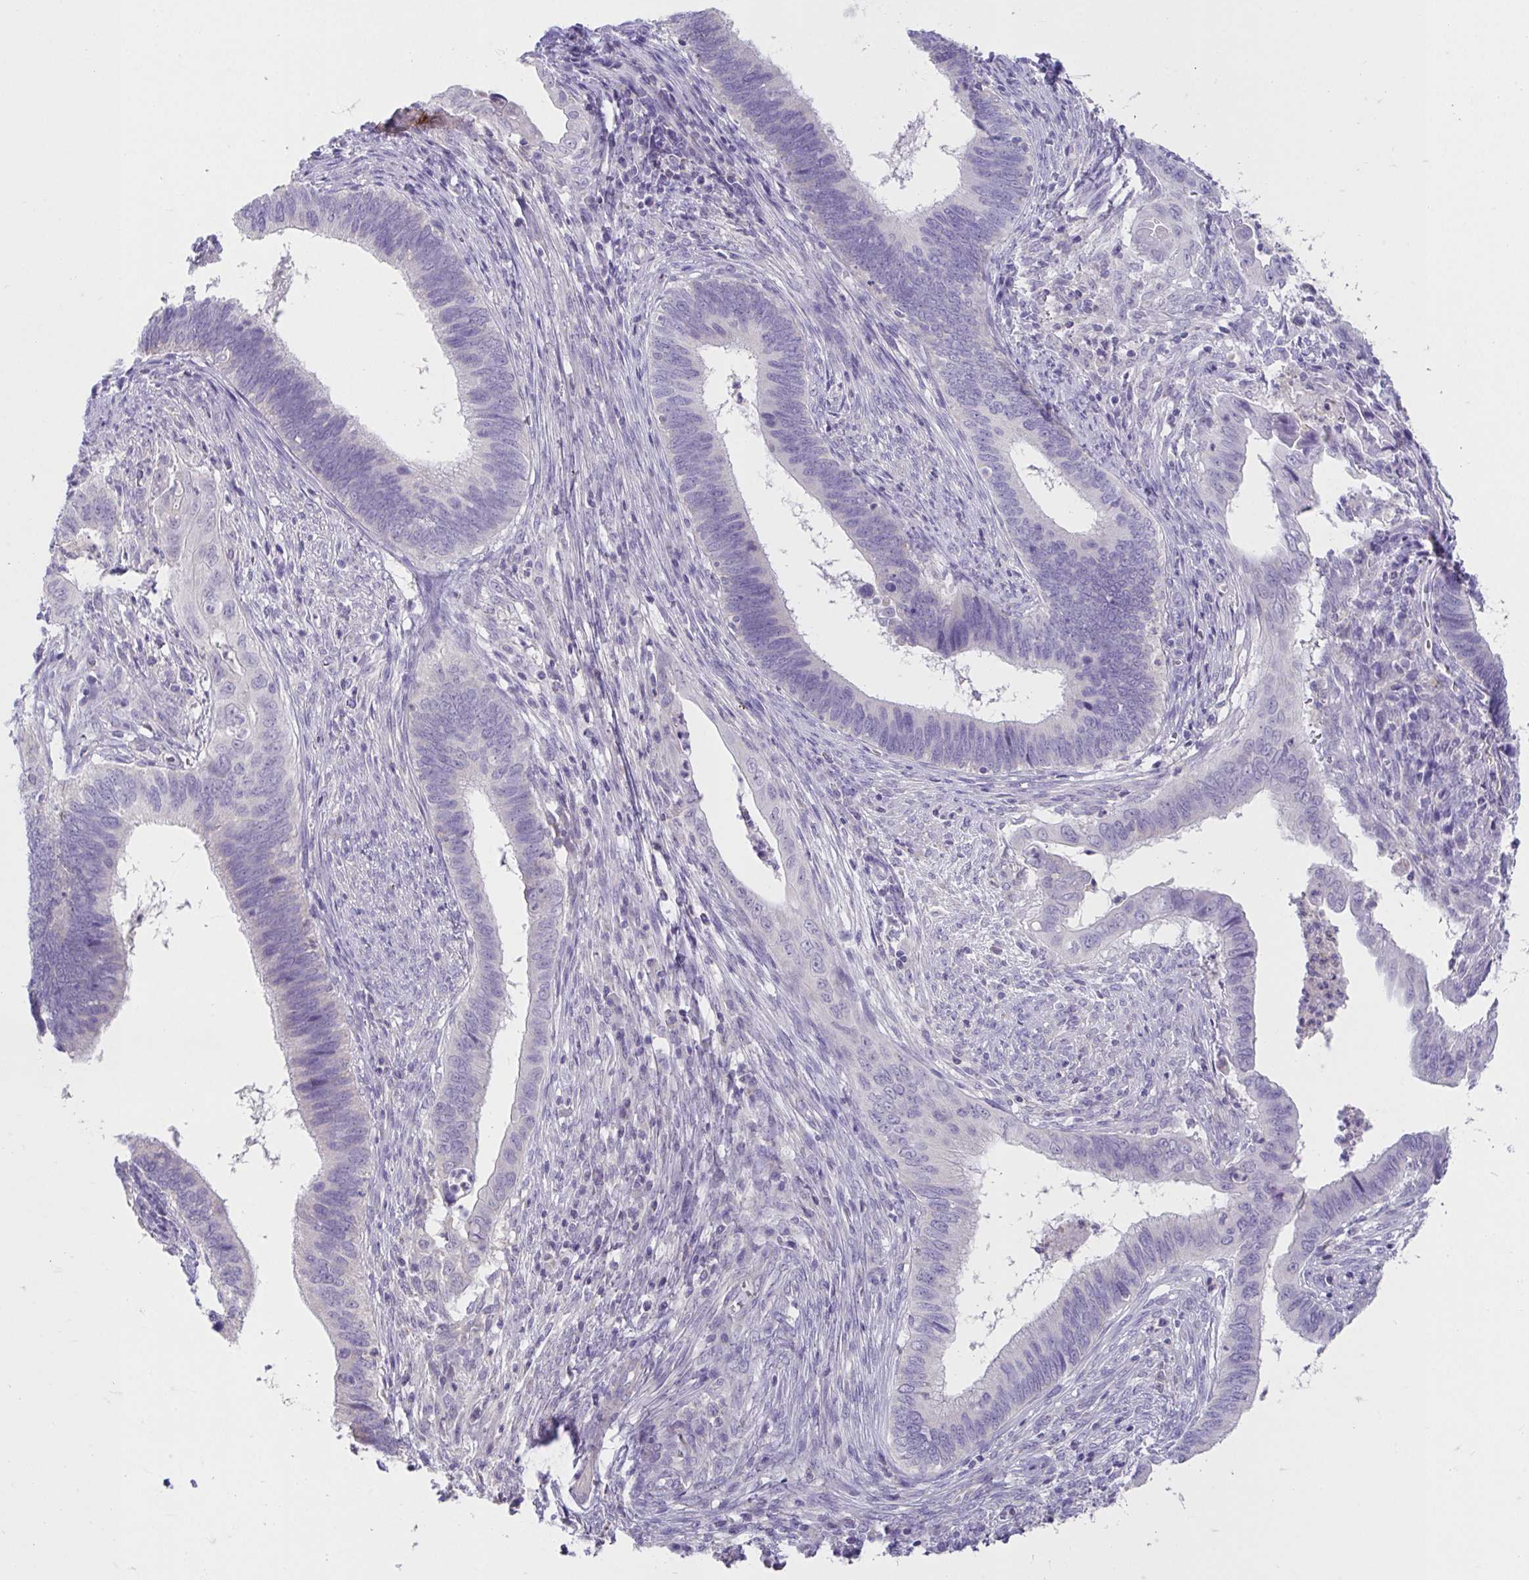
{"staining": {"intensity": "negative", "quantity": "none", "location": "none"}, "tissue": "cervical cancer", "cell_type": "Tumor cells", "image_type": "cancer", "snomed": [{"axis": "morphology", "description": "Adenocarcinoma, NOS"}, {"axis": "topography", "description": "Cervix"}], "caption": "Human cervical adenocarcinoma stained for a protein using IHC demonstrates no staining in tumor cells.", "gene": "CXCR1", "patient": {"sex": "female", "age": 42}}